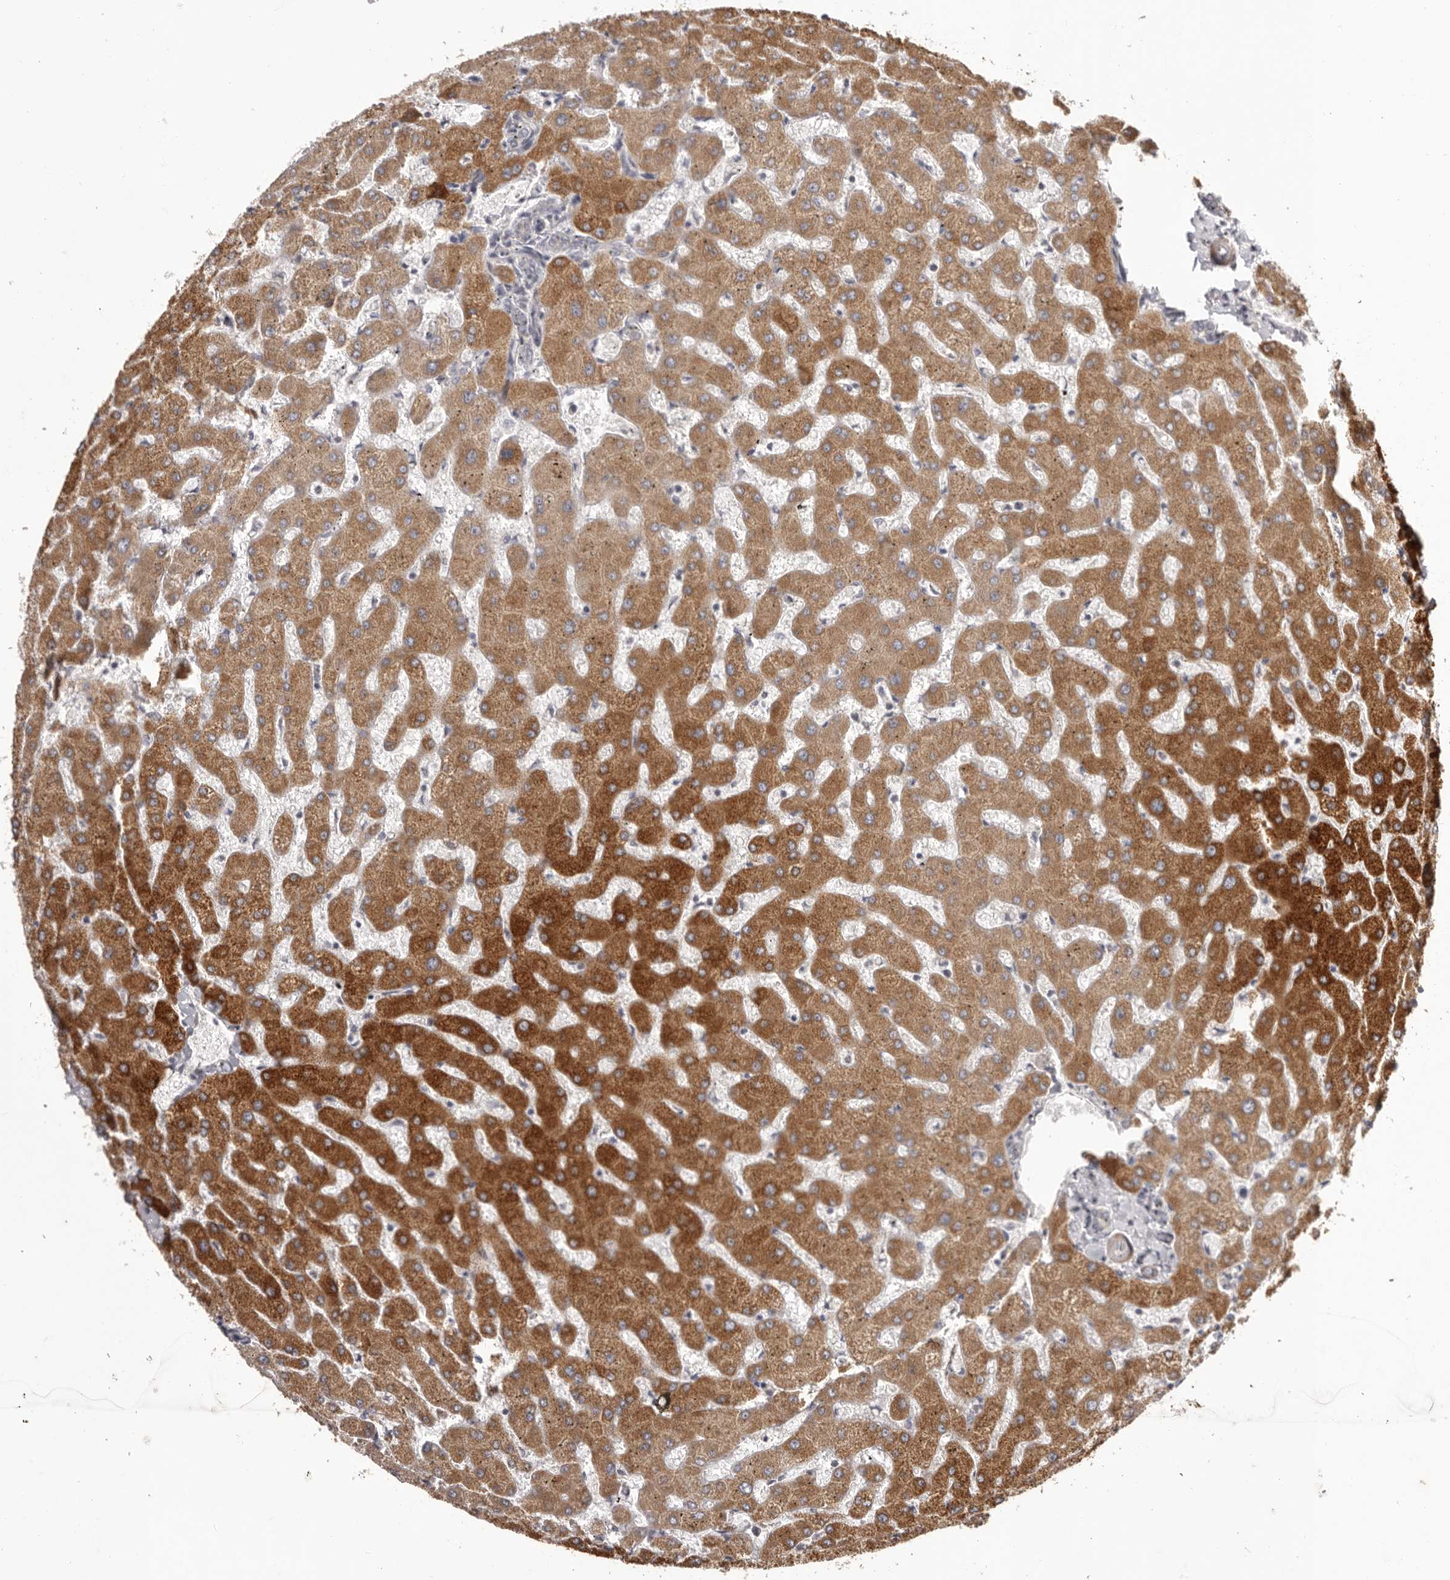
{"staining": {"intensity": "negative", "quantity": "none", "location": "none"}, "tissue": "liver", "cell_type": "Cholangiocytes", "image_type": "normal", "snomed": [{"axis": "morphology", "description": "Normal tissue, NOS"}, {"axis": "topography", "description": "Liver"}], "caption": "IHC micrograph of normal liver: liver stained with DAB (3,3'-diaminobenzidine) displays no significant protein staining in cholangiocytes. (DAB (3,3'-diaminobenzidine) immunohistochemistry with hematoxylin counter stain).", "gene": "HRH1", "patient": {"sex": "female", "age": 63}}